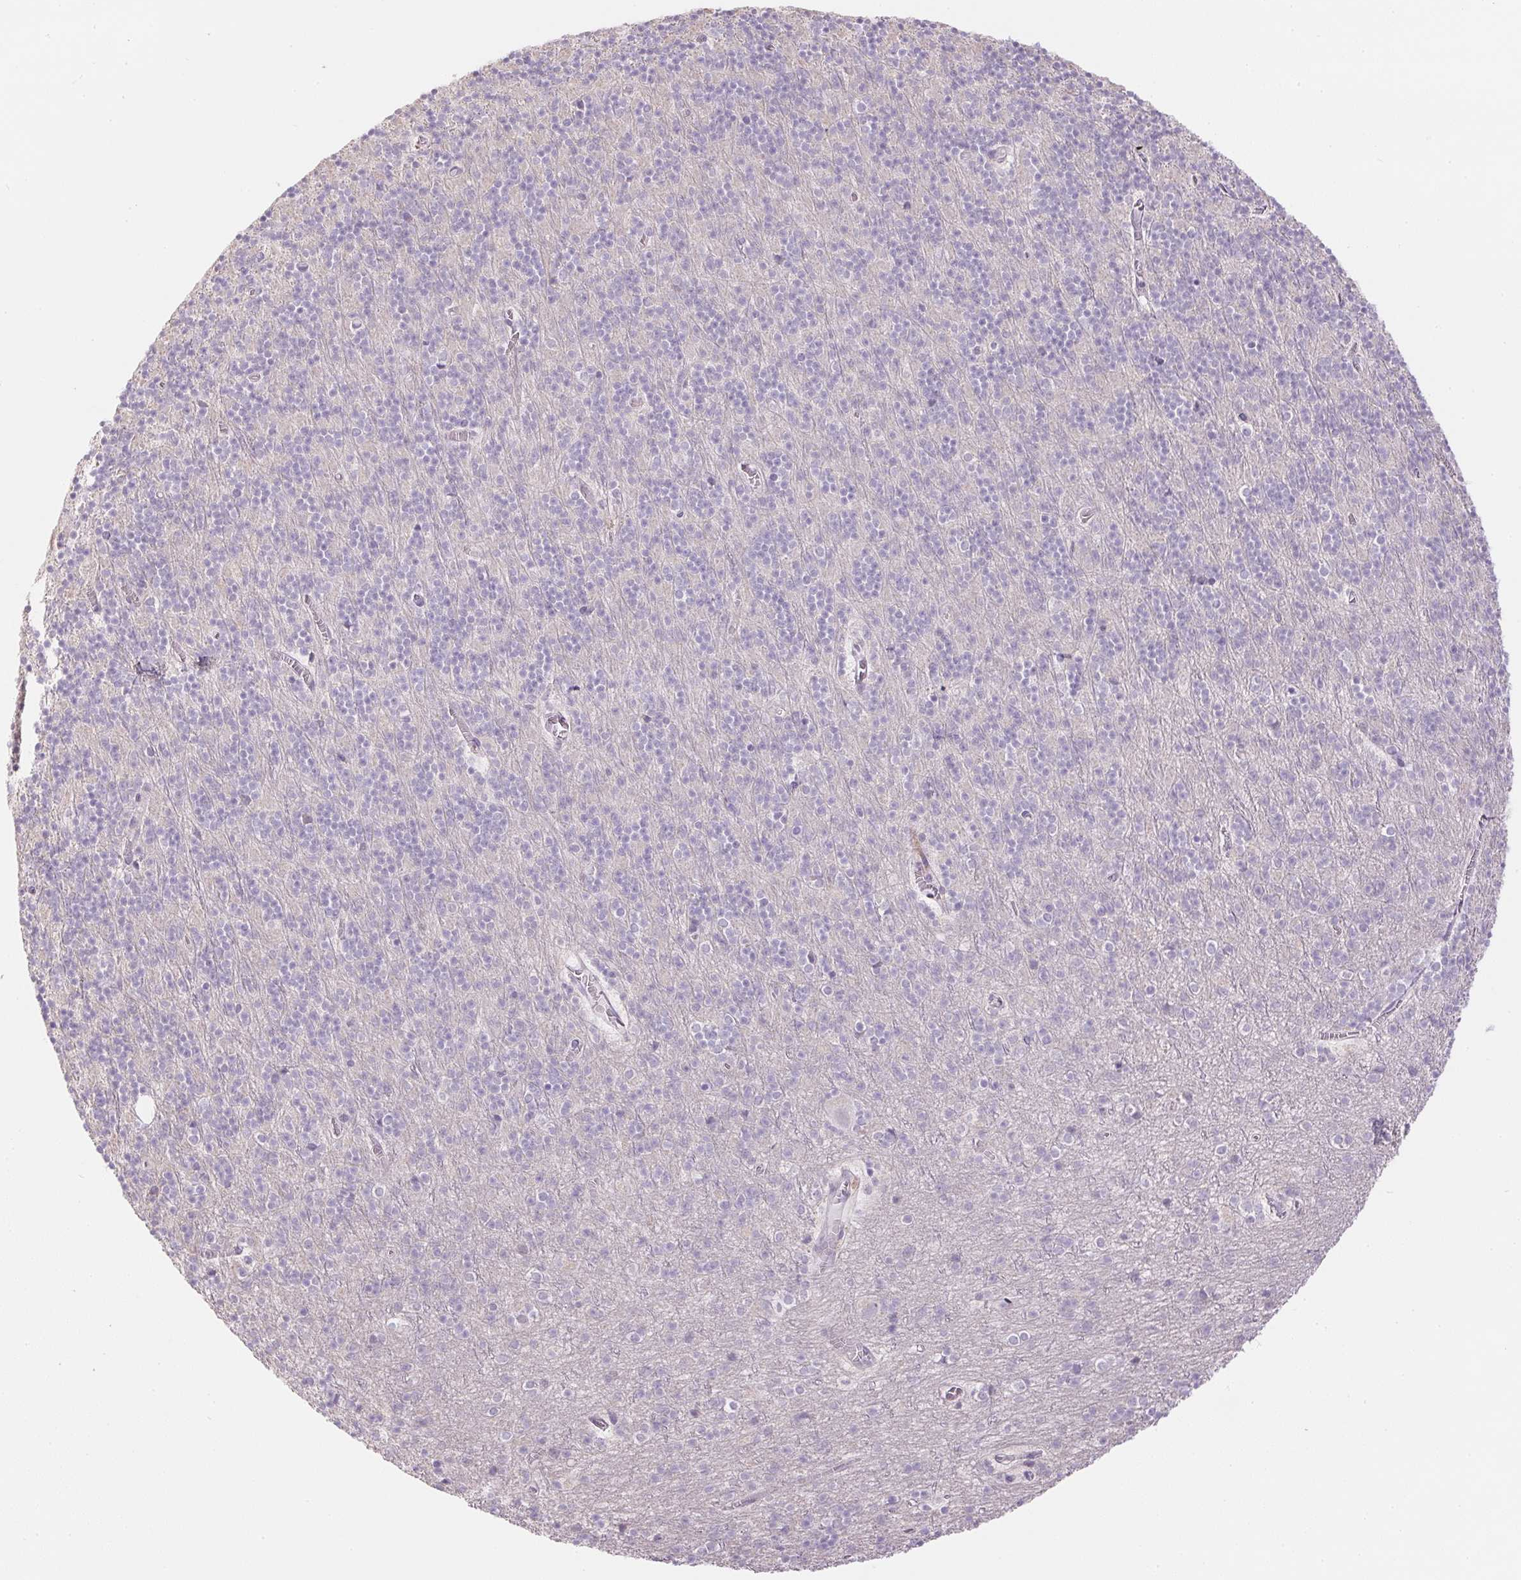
{"staining": {"intensity": "negative", "quantity": "none", "location": "none"}, "tissue": "cerebellum", "cell_type": "Cells in granular layer", "image_type": "normal", "snomed": [{"axis": "morphology", "description": "Normal tissue, NOS"}, {"axis": "topography", "description": "Cerebellum"}], "caption": "IHC micrograph of normal human cerebellum stained for a protein (brown), which demonstrates no staining in cells in granular layer.", "gene": "CTCFL", "patient": {"sex": "male", "age": 70}}